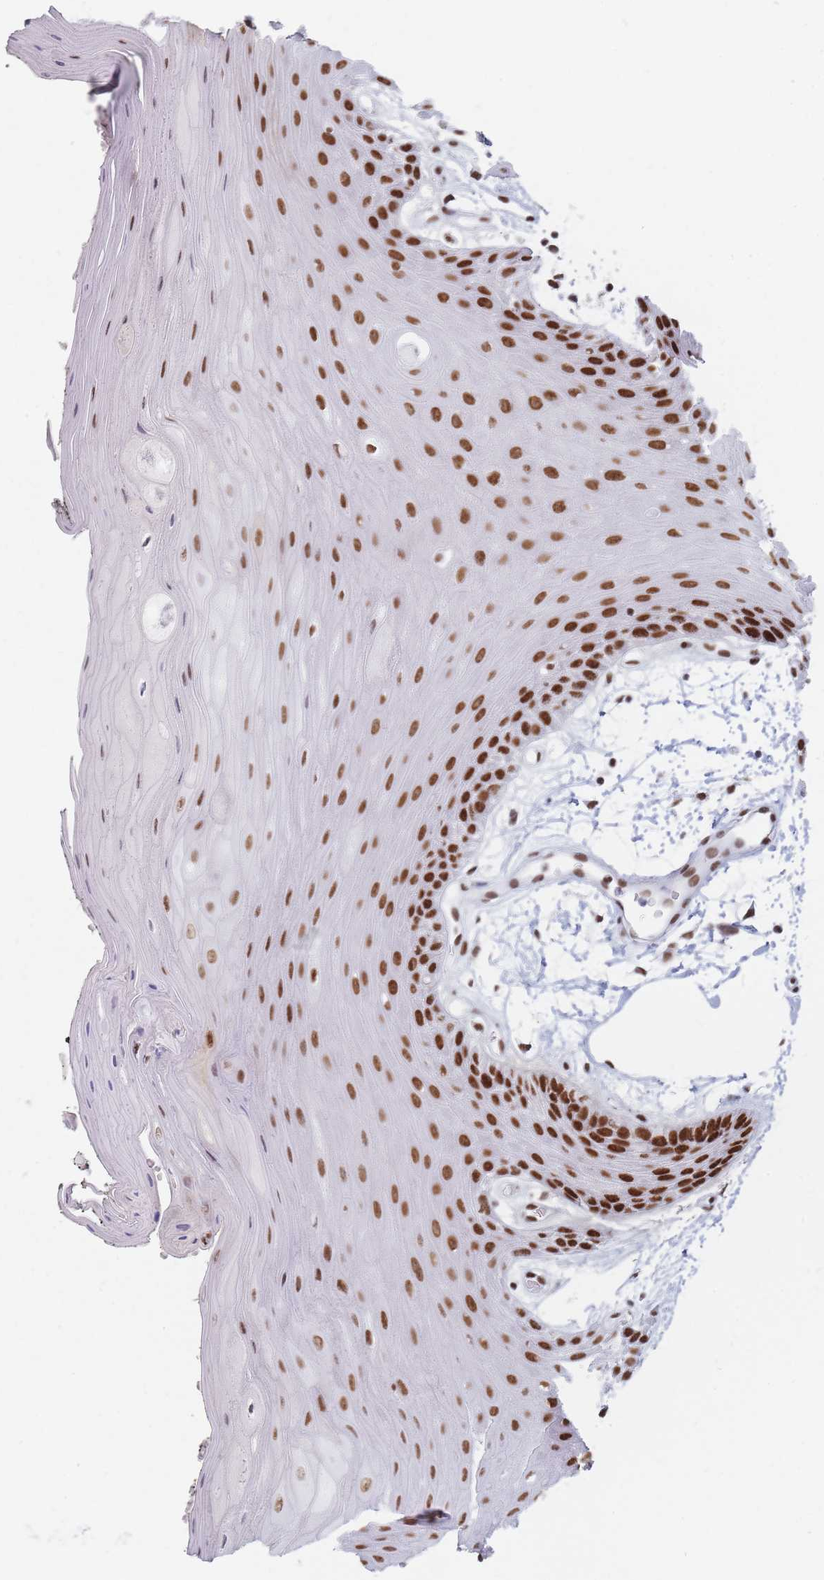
{"staining": {"intensity": "strong", "quantity": ">75%", "location": "nuclear"}, "tissue": "oral mucosa", "cell_type": "Squamous epithelial cells", "image_type": "normal", "snomed": [{"axis": "morphology", "description": "Normal tissue, NOS"}, {"axis": "topography", "description": "Oral tissue"}, {"axis": "topography", "description": "Tounge, NOS"}], "caption": "Protein staining displays strong nuclear positivity in about >75% of squamous epithelial cells in normal oral mucosa.", "gene": "SAFB2", "patient": {"sex": "female", "age": 59}}